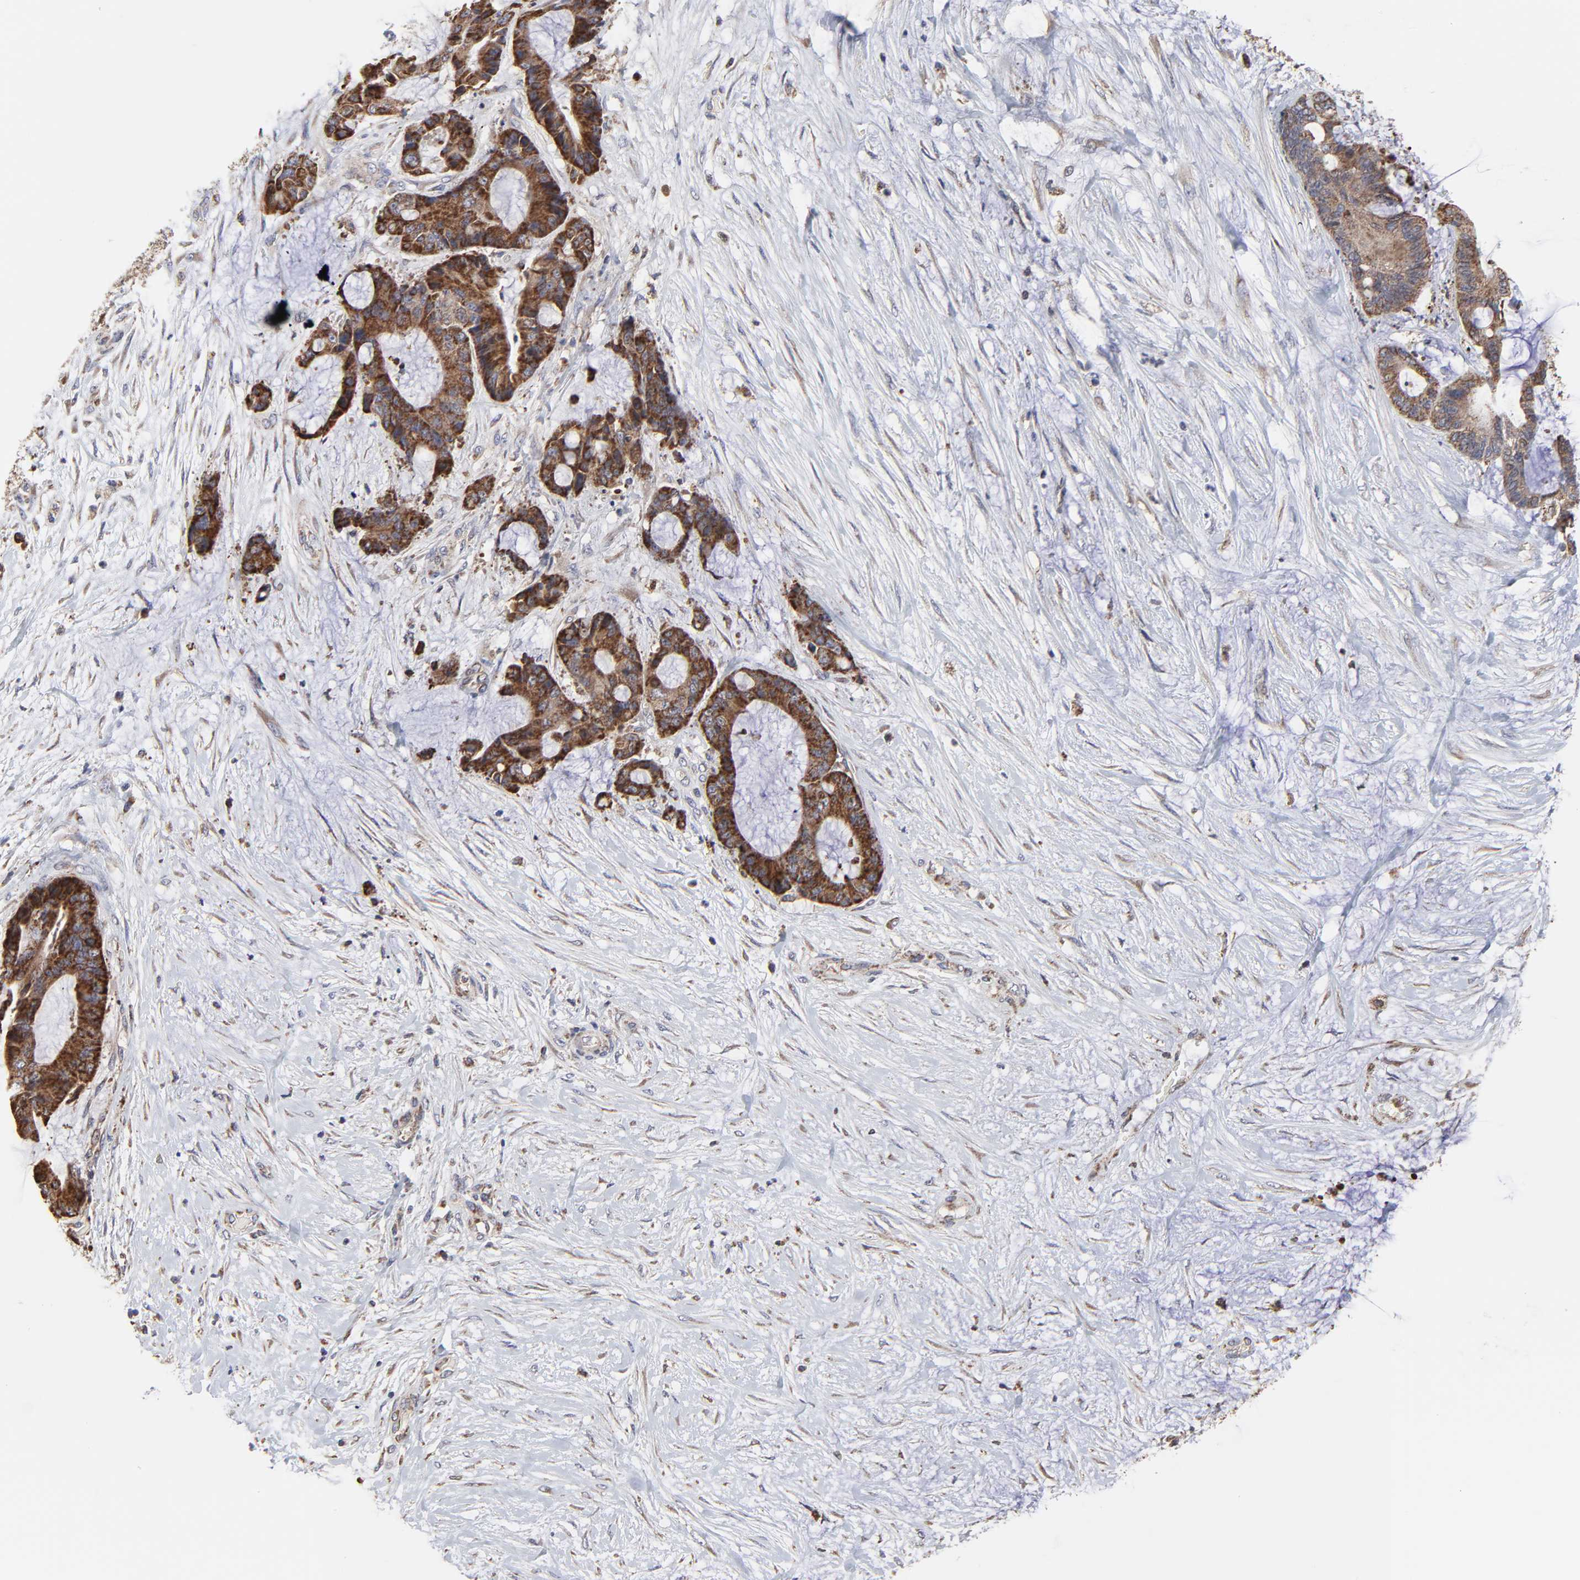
{"staining": {"intensity": "moderate", "quantity": ">75%", "location": "cytoplasmic/membranous"}, "tissue": "liver cancer", "cell_type": "Tumor cells", "image_type": "cancer", "snomed": [{"axis": "morphology", "description": "Cholangiocarcinoma"}, {"axis": "topography", "description": "Liver"}], "caption": "Tumor cells show medium levels of moderate cytoplasmic/membranous positivity in about >75% of cells in liver cholangiocarcinoma. (DAB IHC, brown staining for protein, blue staining for nuclei).", "gene": "ZNF550", "patient": {"sex": "female", "age": 73}}